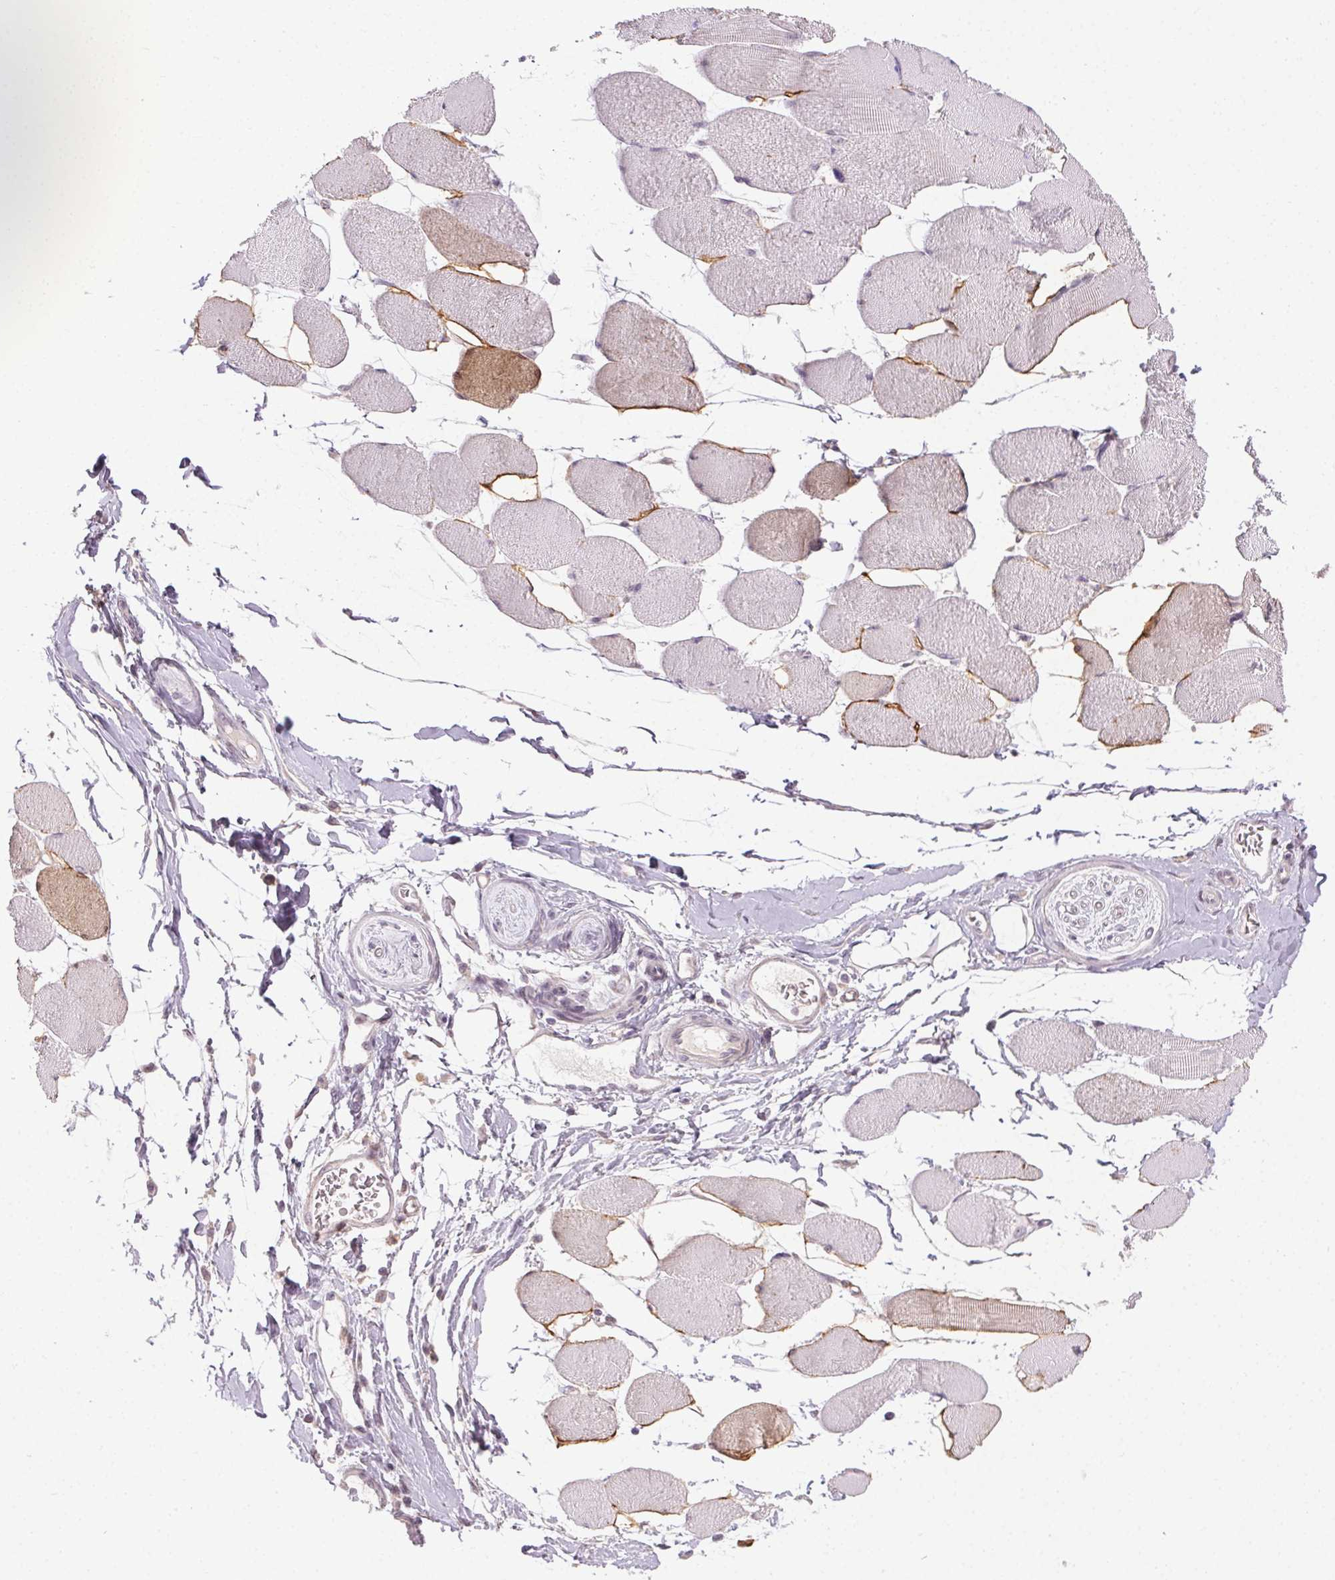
{"staining": {"intensity": "moderate", "quantity": "<25%", "location": "cytoplasmic/membranous"}, "tissue": "skeletal muscle", "cell_type": "Myocytes", "image_type": "normal", "snomed": [{"axis": "morphology", "description": "Normal tissue, NOS"}, {"axis": "topography", "description": "Skeletal muscle"}], "caption": "A high-resolution micrograph shows immunohistochemistry (IHC) staining of normal skeletal muscle, which displays moderate cytoplasmic/membranous expression in approximately <25% of myocytes.", "gene": "FAM168A", "patient": {"sex": "female", "age": 75}}